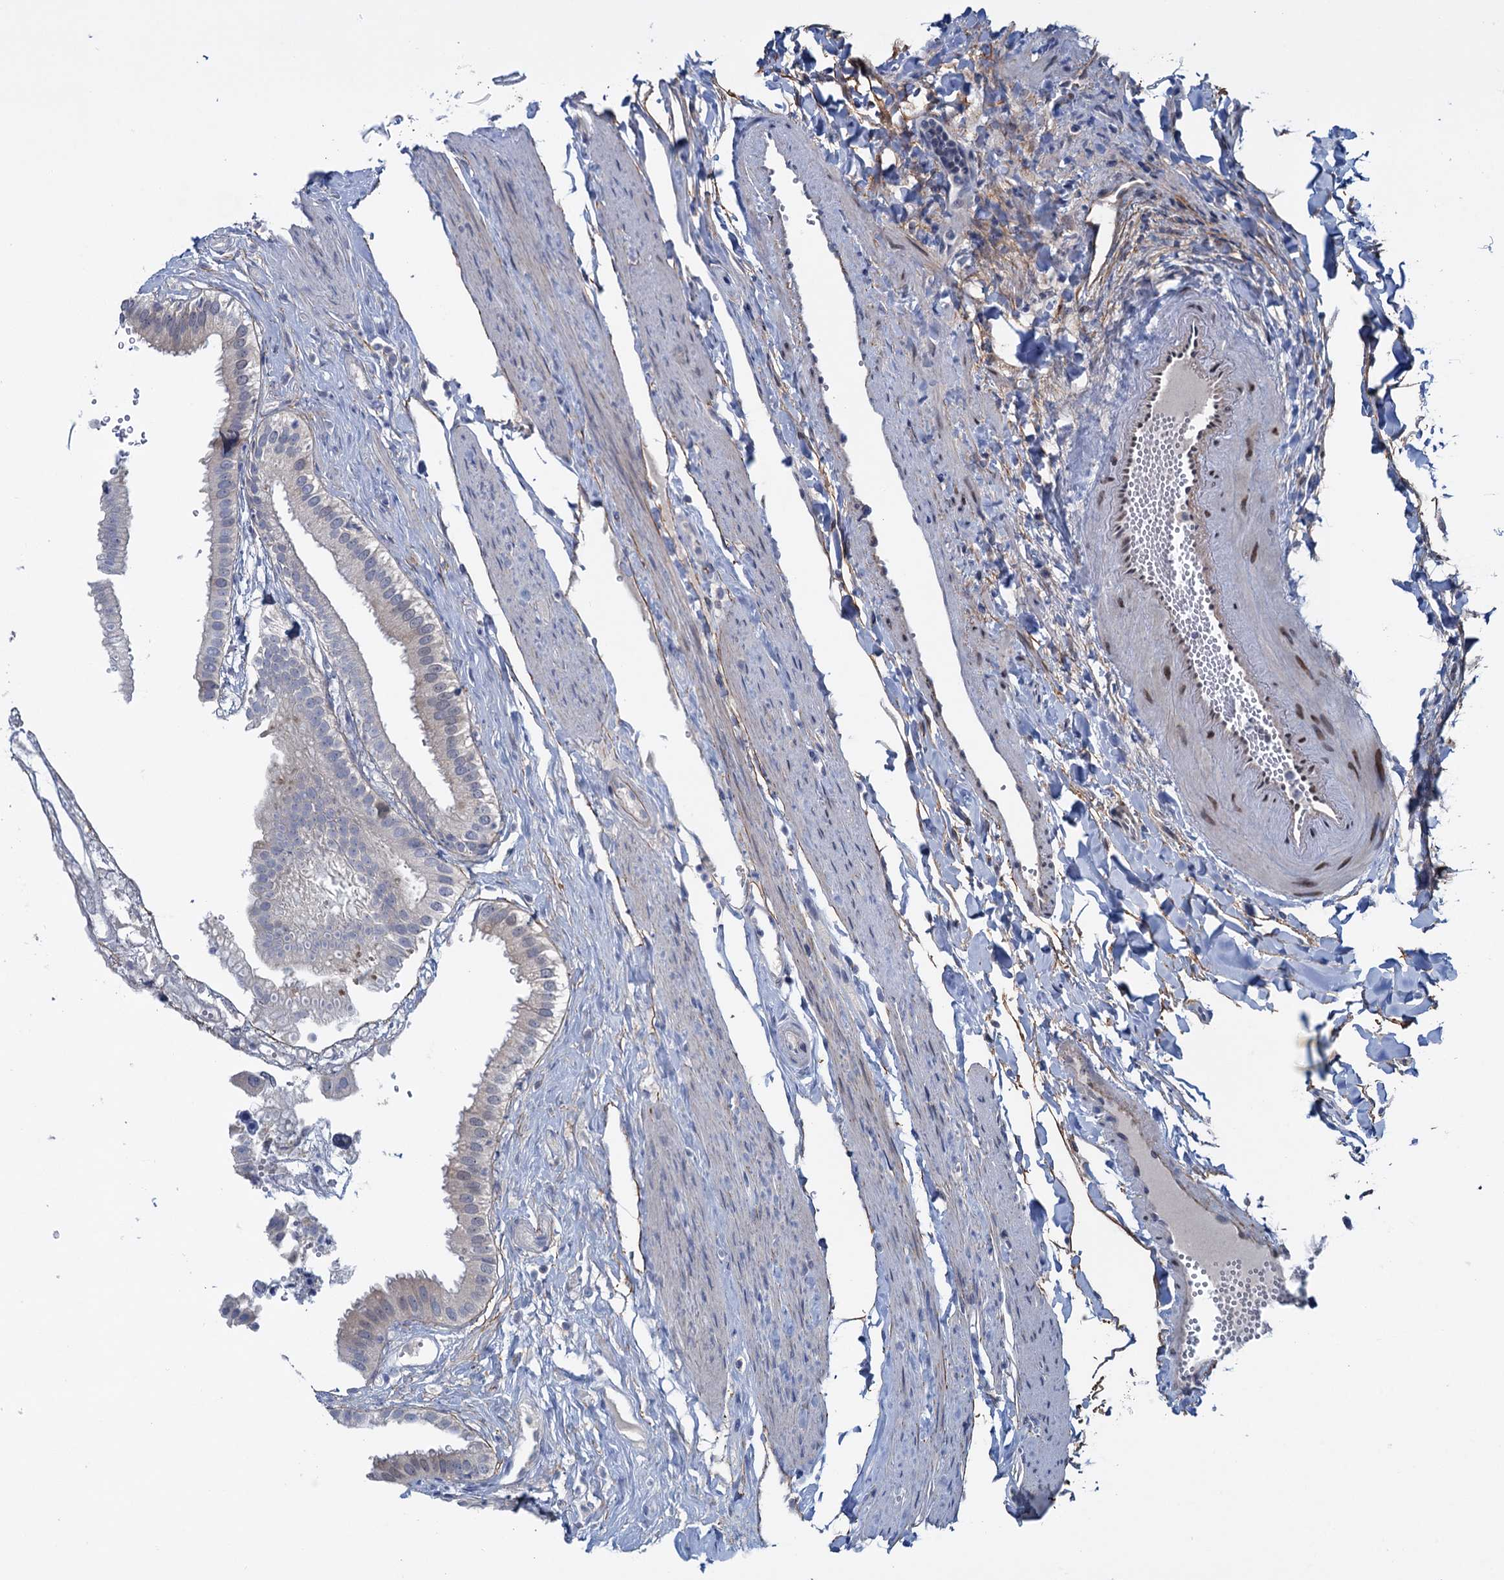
{"staining": {"intensity": "moderate", "quantity": "25%-75%", "location": "nuclear"}, "tissue": "gallbladder", "cell_type": "Glandular cells", "image_type": "normal", "snomed": [{"axis": "morphology", "description": "Normal tissue, NOS"}, {"axis": "topography", "description": "Gallbladder"}], "caption": "Human gallbladder stained for a protein (brown) exhibits moderate nuclear positive positivity in about 25%-75% of glandular cells.", "gene": "SAE1", "patient": {"sex": "female", "age": 61}}